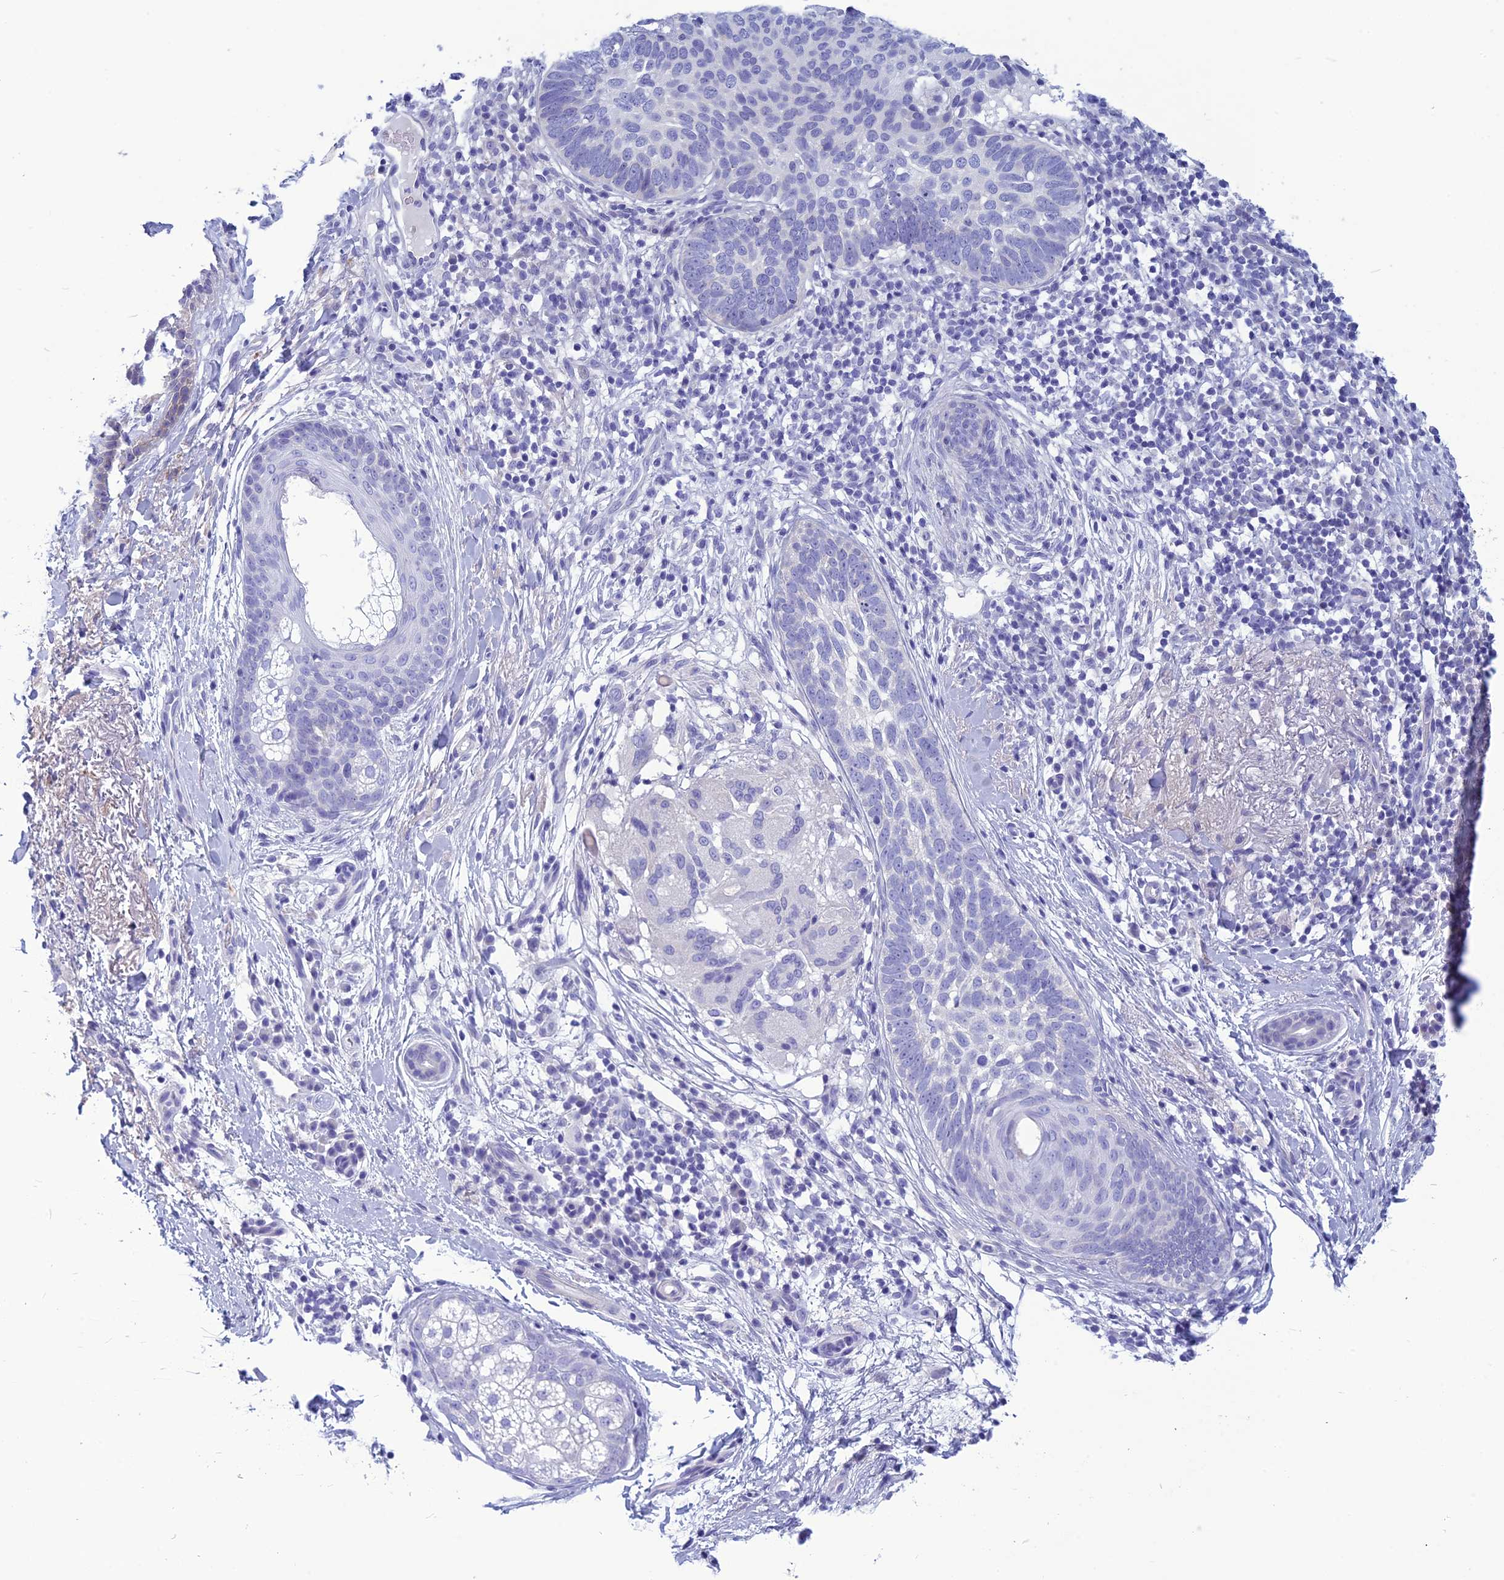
{"staining": {"intensity": "negative", "quantity": "none", "location": "none"}, "tissue": "skin cancer", "cell_type": "Tumor cells", "image_type": "cancer", "snomed": [{"axis": "morphology", "description": "Basal cell carcinoma"}, {"axis": "topography", "description": "Skin"}], "caption": "Immunohistochemistry histopathology image of neoplastic tissue: human basal cell carcinoma (skin) stained with DAB (3,3'-diaminobenzidine) demonstrates no significant protein staining in tumor cells.", "gene": "BBS2", "patient": {"sex": "male", "age": 85}}